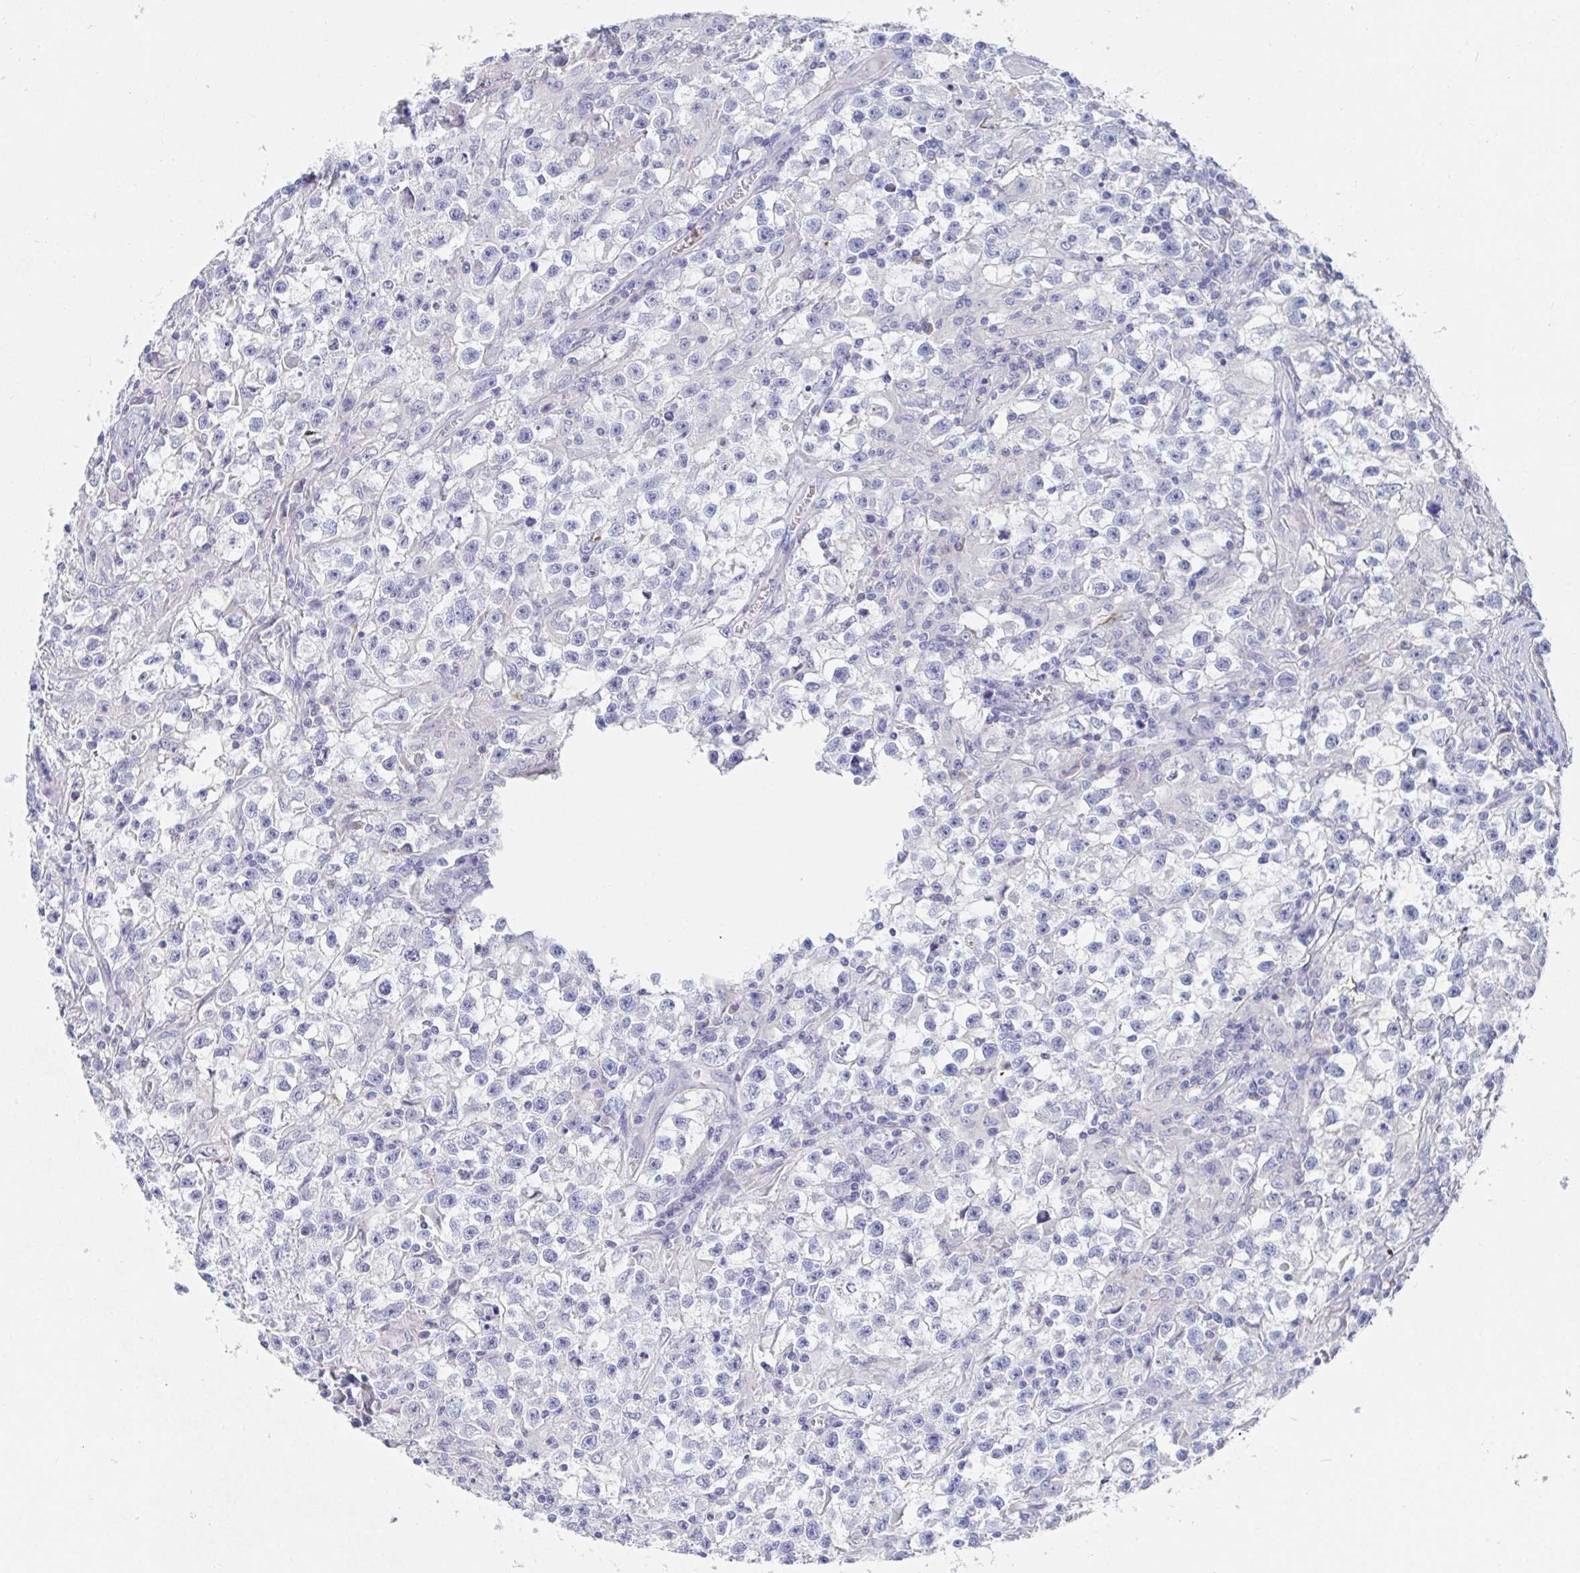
{"staining": {"intensity": "negative", "quantity": "none", "location": "none"}, "tissue": "testis cancer", "cell_type": "Tumor cells", "image_type": "cancer", "snomed": [{"axis": "morphology", "description": "Seminoma, NOS"}, {"axis": "topography", "description": "Testis"}], "caption": "DAB immunohistochemical staining of human seminoma (testis) demonstrates no significant staining in tumor cells.", "gene": "CLDN8", "patient": {"sex": "male", "age": 31}}